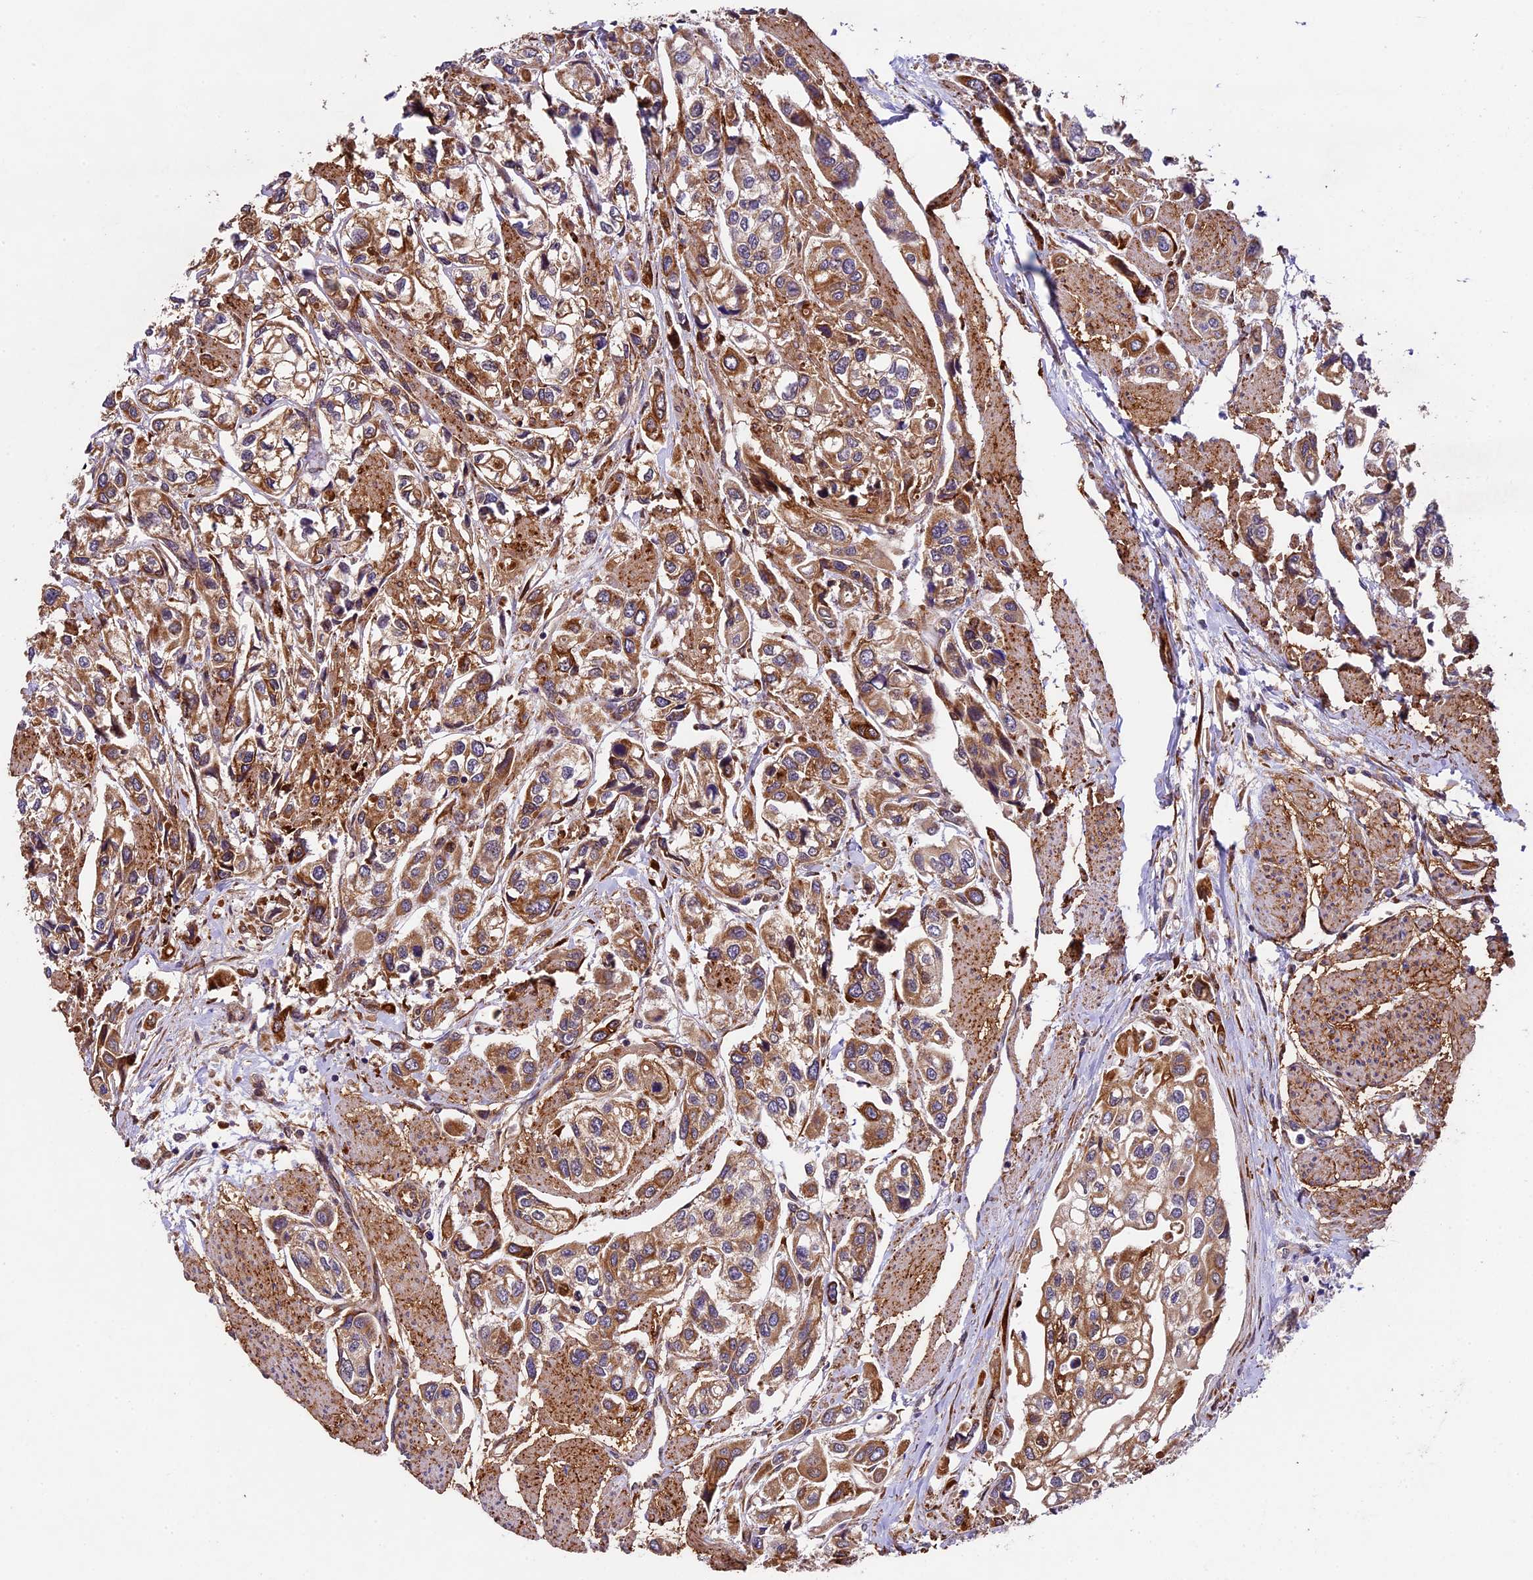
{"staining": {"intensity": "moderate", "quantity": ">75%", "location": "cytoplasmic/membranous"}, "tissue": "urothelial cancer", "cell_type": "Tumor cells", "image_type": "cancer", "snomed": [{"axis": "morphology", "description": "Urothelial carcinoma, High grade"}, {"axis": "topography", "description": "Urinary bladder"}], "caption": "This image shows immunohistochemistry staining of high-grade urothelial carcinoma, with medium moderate cytoplasmic/membranous staining in about >75% of tumor cells.", "gene": "LSM7", "patient": {"sex": "male", "age": 67}}